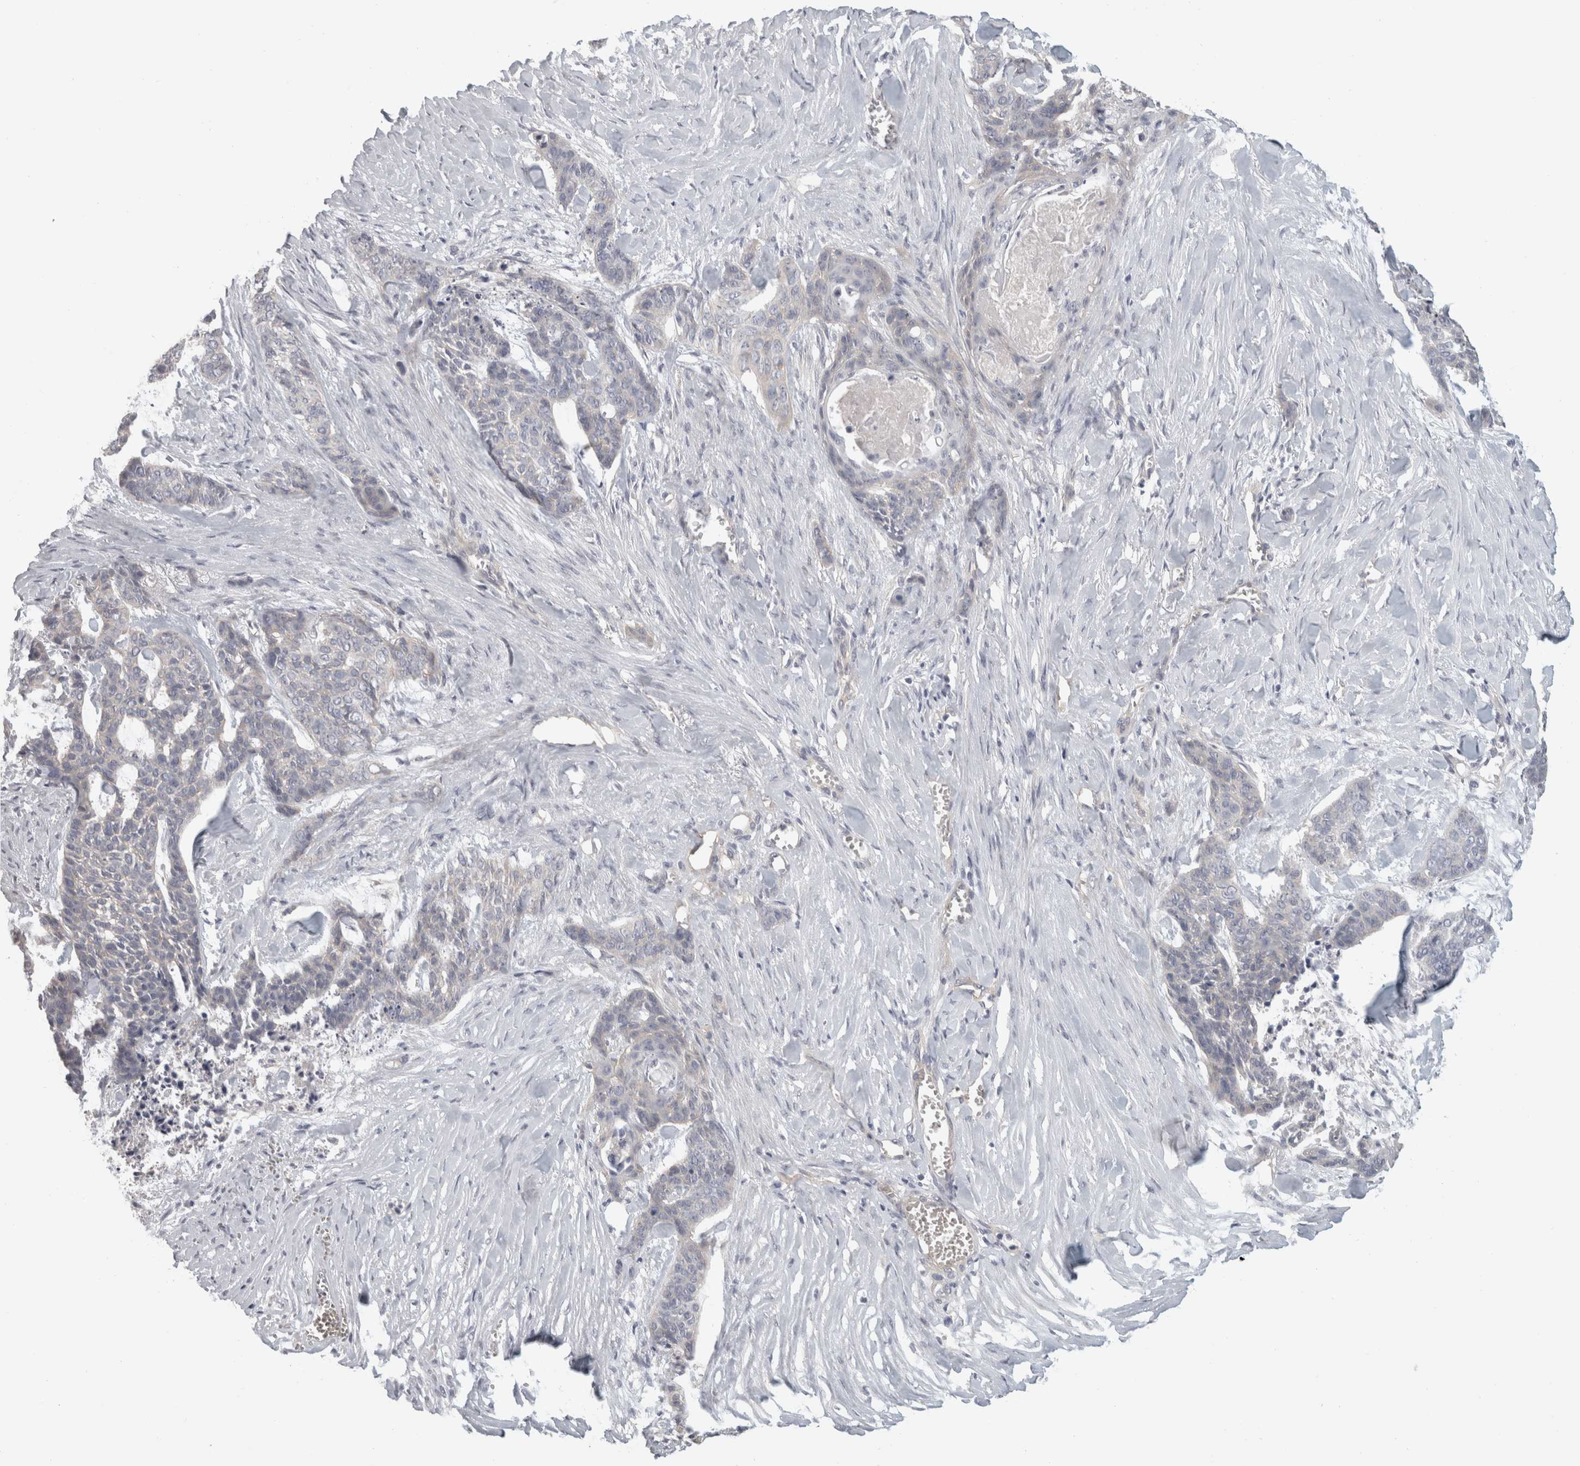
{"staining": {"intensity": "negative", "quantity": "none", "location": "none"}, "tissue": "skin cancer", "cell_type": "Tumor cells", "image_type": "cancer", "snomed": [{"axis": "morphology", "description": "Basal cell carcinoma"}, {"axis": "topography", "description": "Skin"}], "caption": "This is an immunohistochemistry (IHC) photomicrograph of human skin basal cell carcinoma. There is no positivity in tumor cells.", "gene": "FBLIM1", "patient": {"sex": "female", "age": 64}}